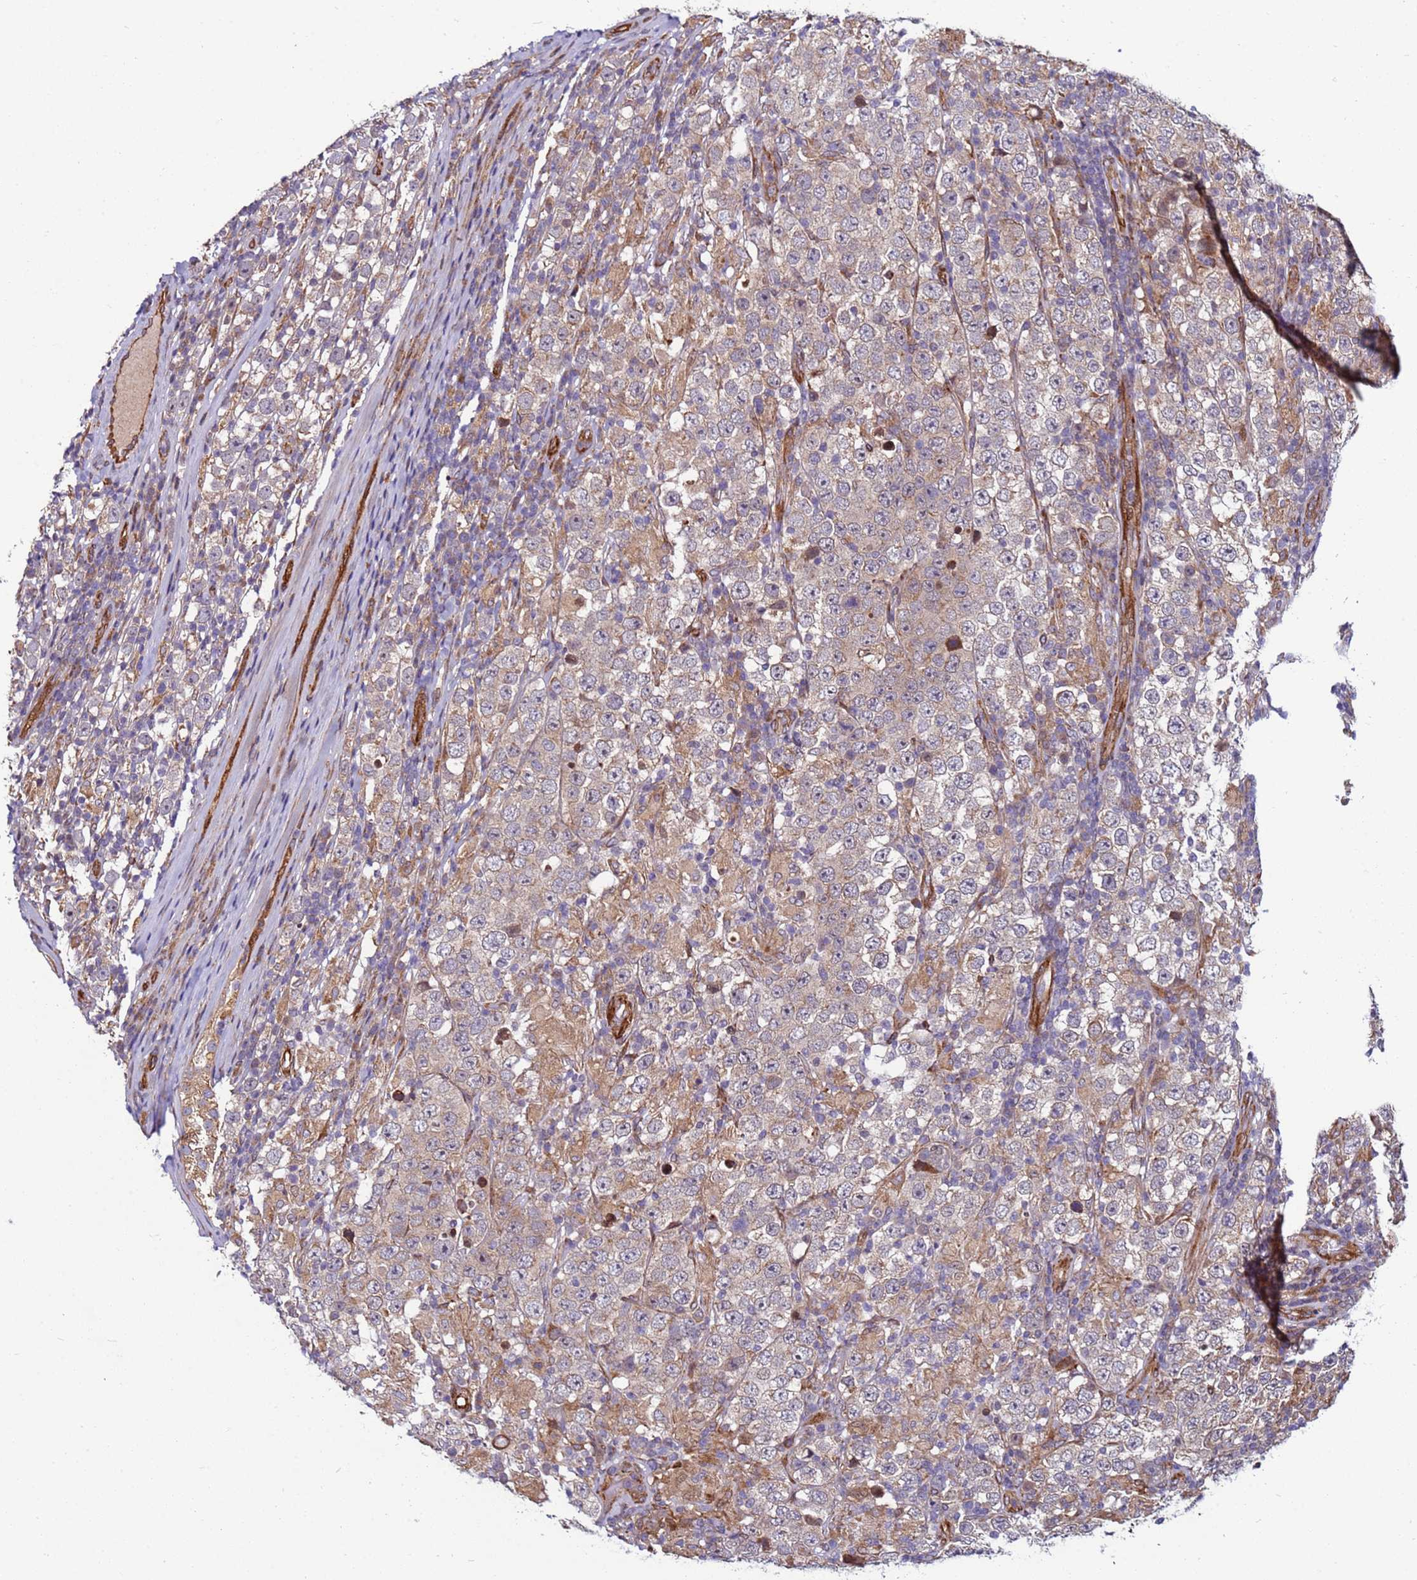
{"staining": {"intensity": "weak", "quantity": "25%-75%", "location": "cytoplasmic/membranous"}, "tissue": "testis cancer", "cell_type": "Tumor cells", "image_type": "cancer", "snomed": [{"axis": "morphology", "description": "Normal tissue, NOS"}, {"axis": "morphology", "description": "Urothelial carcinoma, High grade"}, {"axis": "morphology", "description": "Seminoma, NOS"}, {"axis": "morphology", "description": "Carcinoma, Embryonal, NOS"}, {"axis": "topography", "description": "Urinary bladder"}, {"axis": "topography", "description": "Testis"}], "caption": "A micrograph showing weak cytoplasmic/membranous expression in about 25%-75% of tumor cells in testis embryonal carcinoma, as visualized by brown immunohistochemical staining.", "gene": "MCRIP1", "patient": {"sex": "male", "age": 41}}